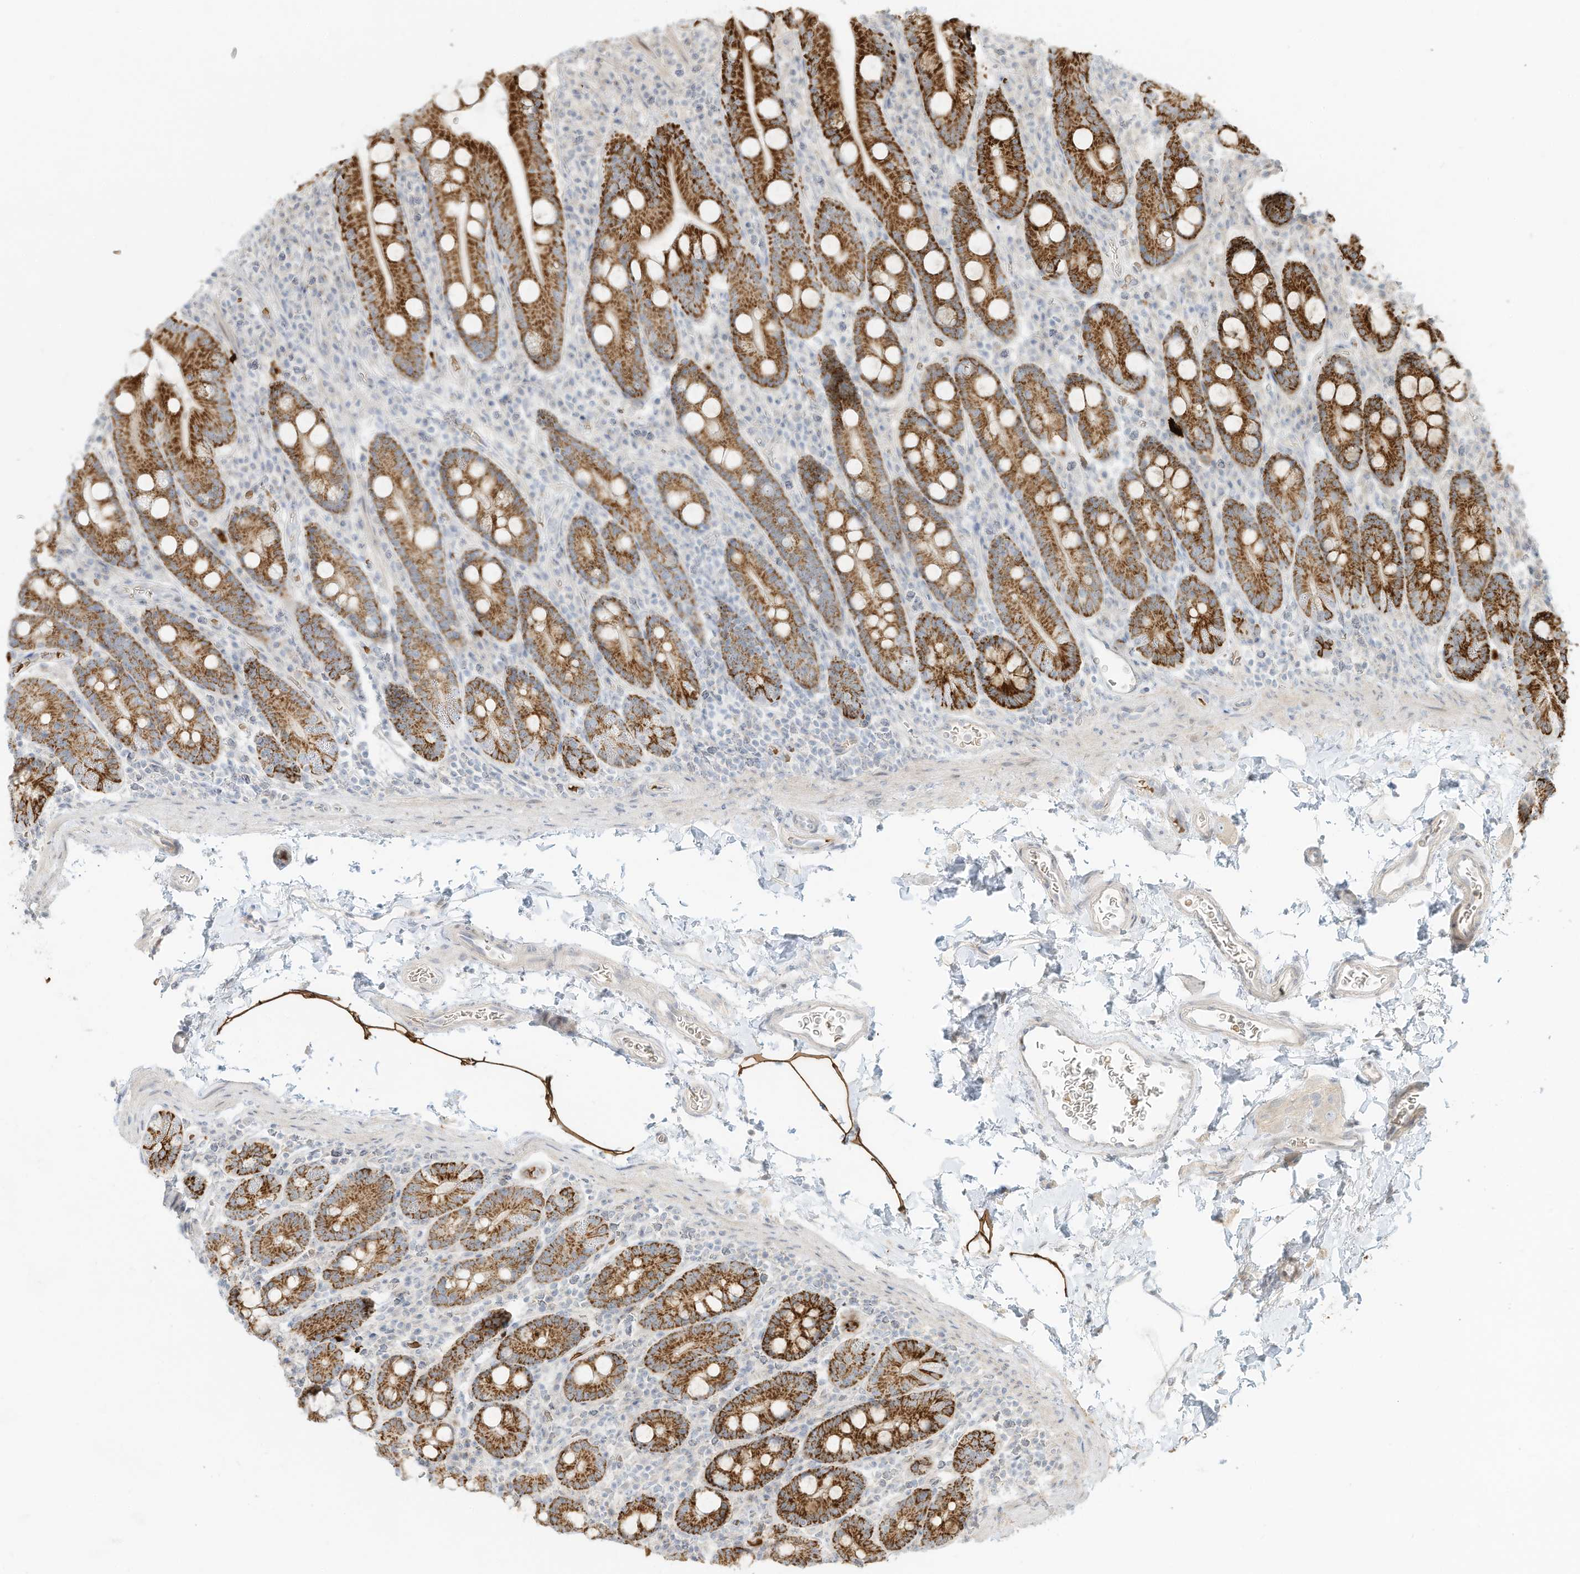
{"staining": {"intensity": "strong", "quantity": ">75%", "location": "cytoplasmic/membranous"}, "tissue": "duodenum", "cell_type": "Glandular cells", "image_type": "normal", "snomed": [{"axis": "morphology", "description": "Normal tissue, NOS"}, {"axis": "topography", "description": "Duodenum"}], "caption": "Immunohistochemistry of benign human duodenum exhibits high levels of strong cytoplasmic/membranous staining in about >75% of glandular cells.", "gene": "OFD1", "patient": {"sex": "male", "age": 35}}